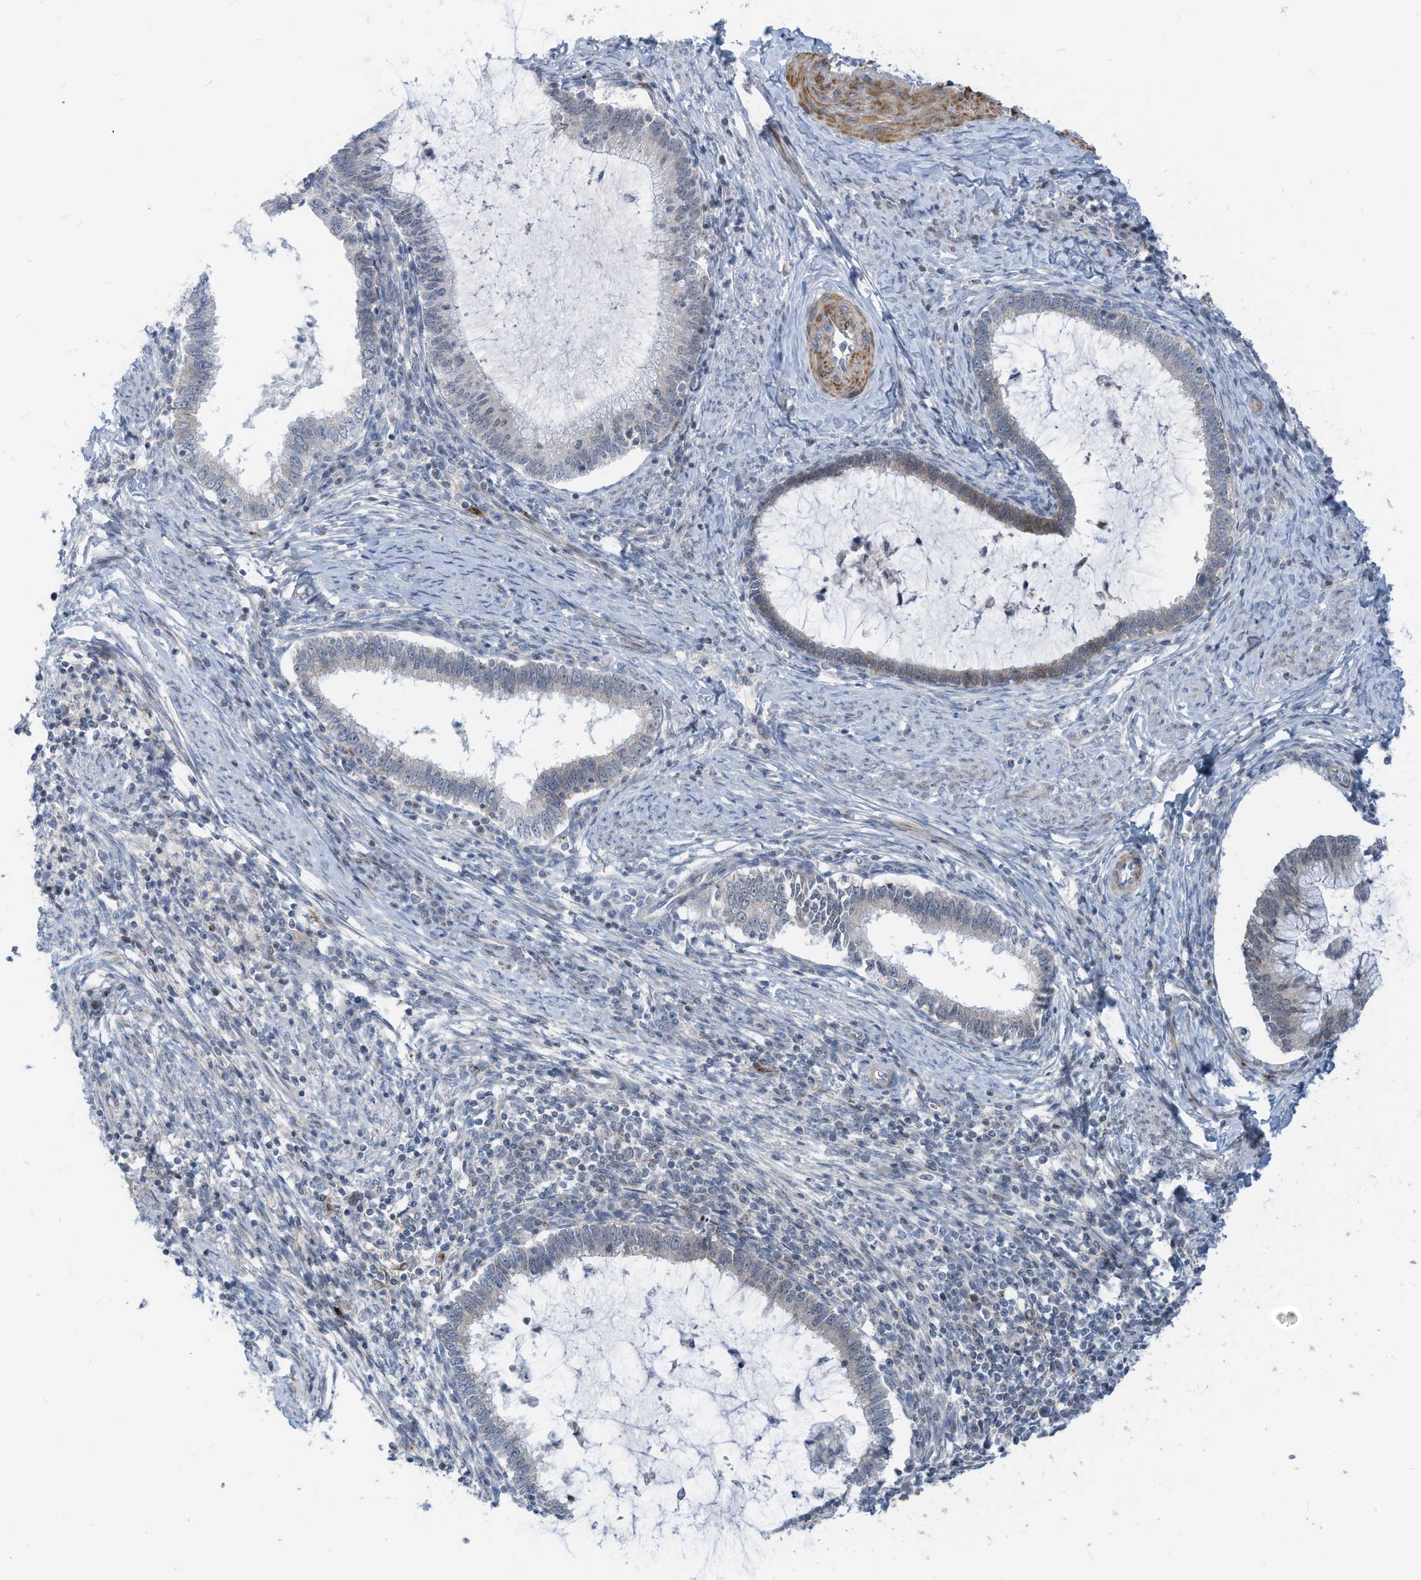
{"staining": {"intensity": "negative", "quantity": "none", "location": "none"}, "tissue": "cervical cancer", "cell_type": "Tumor cells", "image_type": "cancer", "snomed": [{"axis": "morphology", "description": "Adenocarcinoma, NOS"}, {"axis": "topography", "description": "Cervix"}], "caption": "DAB (3,3'-diaminobenzidine) immunohistochemical staining of human adenocarcinoma (cervical) demonstrates no significant positivity in tumor cells.", "gene": "GPATCH3", "patient": {"sex": "female", "age": 36}}